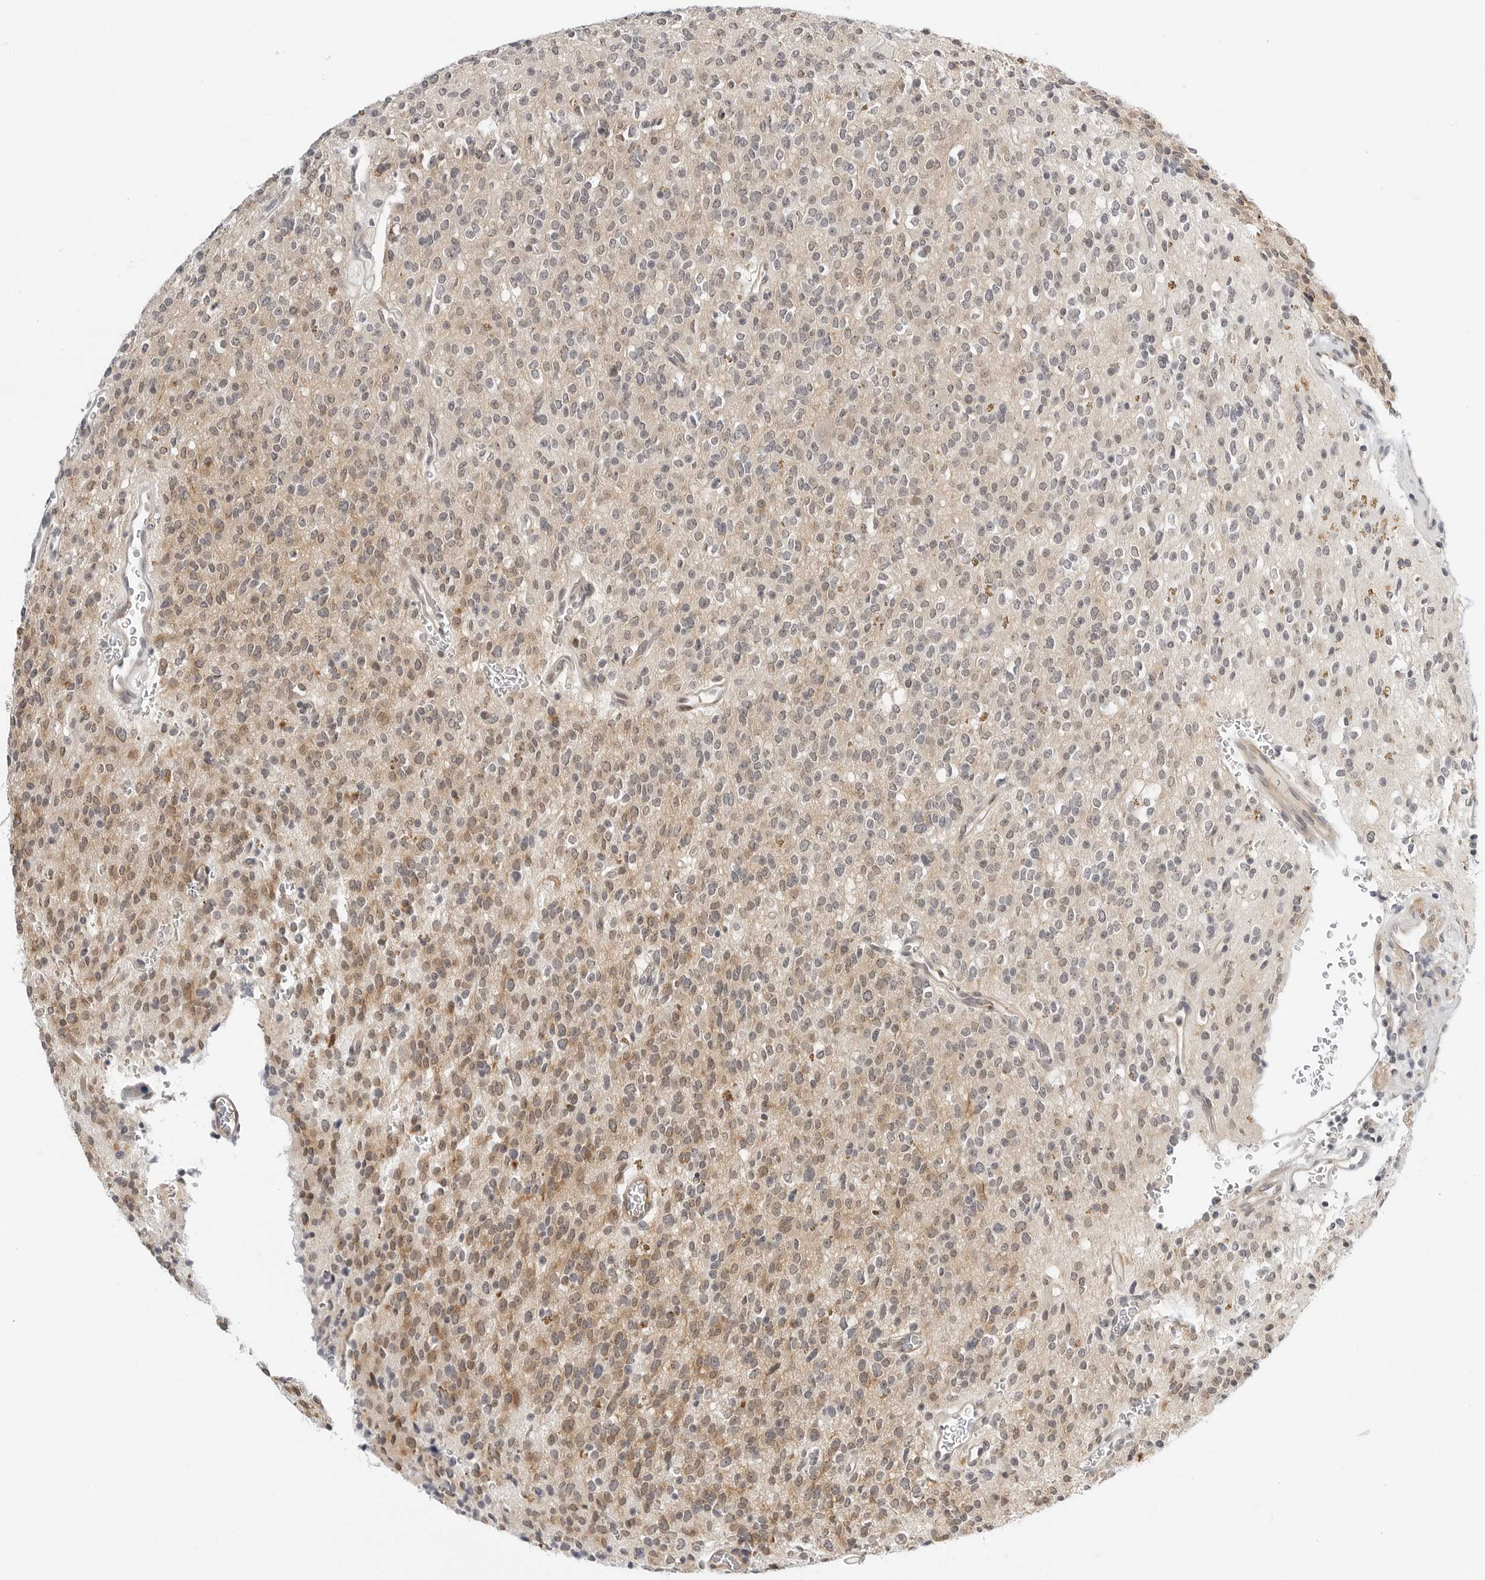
{"staining": {"intensity": "moderate", "quantity": "25%-75%", "location": "cytoplasmic/membranous"}, "tissue": "glioma", "cell_type": "Tumor cells", "image_type": "cancer", "snomed": [{"axis": "morphology", "description": "Glioma, malignant, High grade"}, {"axis": "topography", "description": "Brain"}], "caption": "Brown immunohistochemical staining in human glioma exhibits moderate cytoplasmic/membranous positivity in about 25%-75% of tumor cells. The staining was performed using DAB (3,3'-diaminobenzidine), with brown indicating positive protein expression. Nuclei are stained blue with hematoxylin.", "gene": "MAP2K5", "patient": {"sex": "male", "age": 34}}